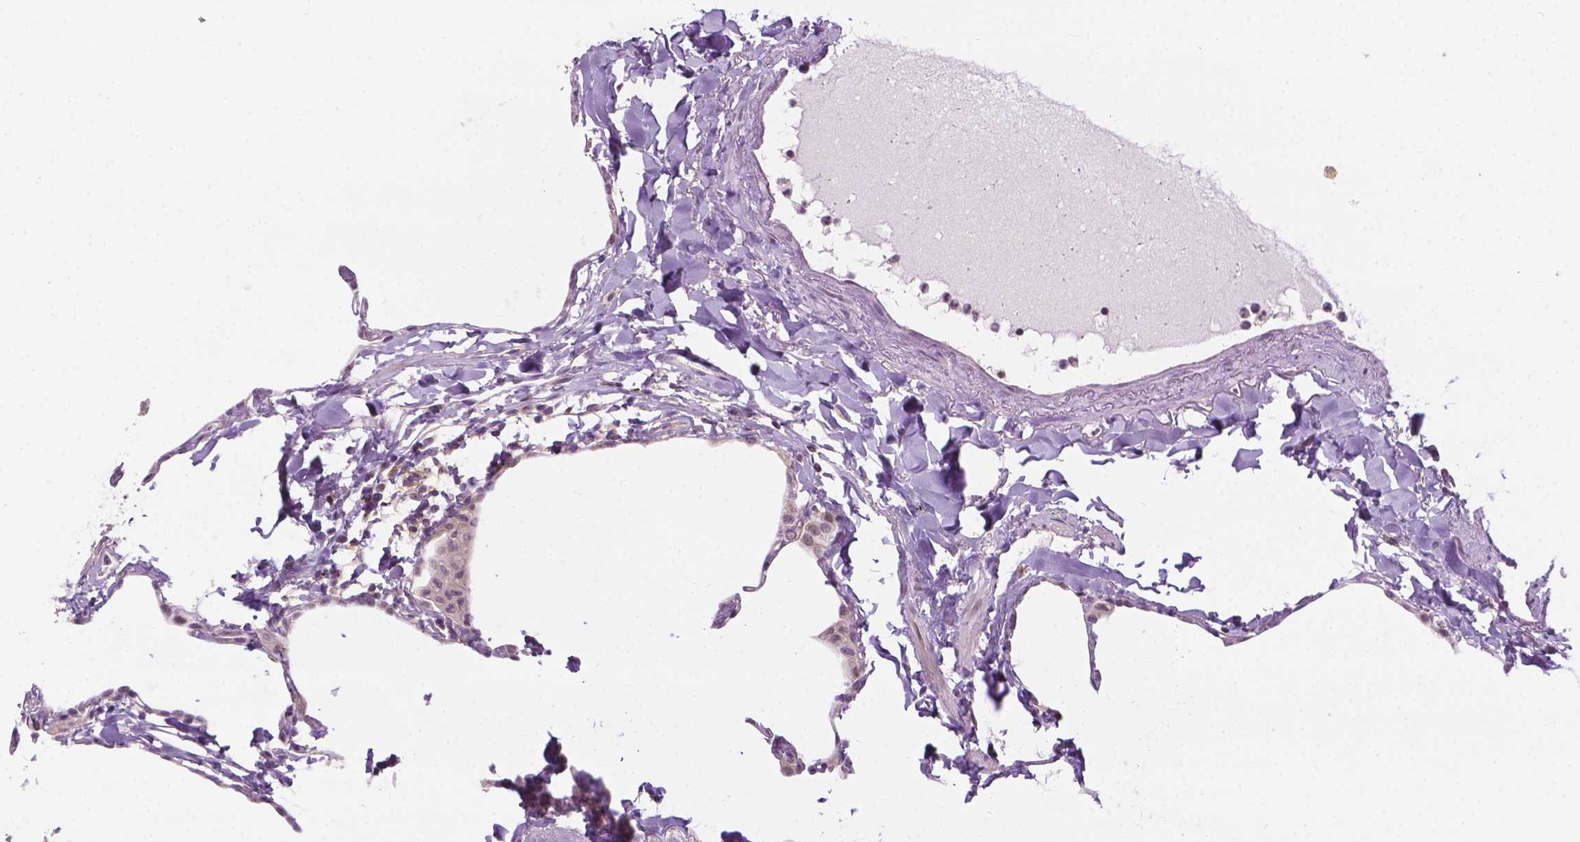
{"staining": {"intensity": "negative", "quantity": "none", "location": "none"}, "tissue": "lung", "cell_type": "Alveolar cells", "image_type": "normal", "snomed": [{"axis": "morphology", "description": "Normal tissue, NOS"}, {"axis": "topography", "description": "Lung"}], "caption": "DAB (3,3'-diaminobenzidine) immunohistochemical staining of benign lung demonstrates no significant expression in alveolar cells.", "gene": "DENND4A", "patient": {"sex": "male", "age": 65}}